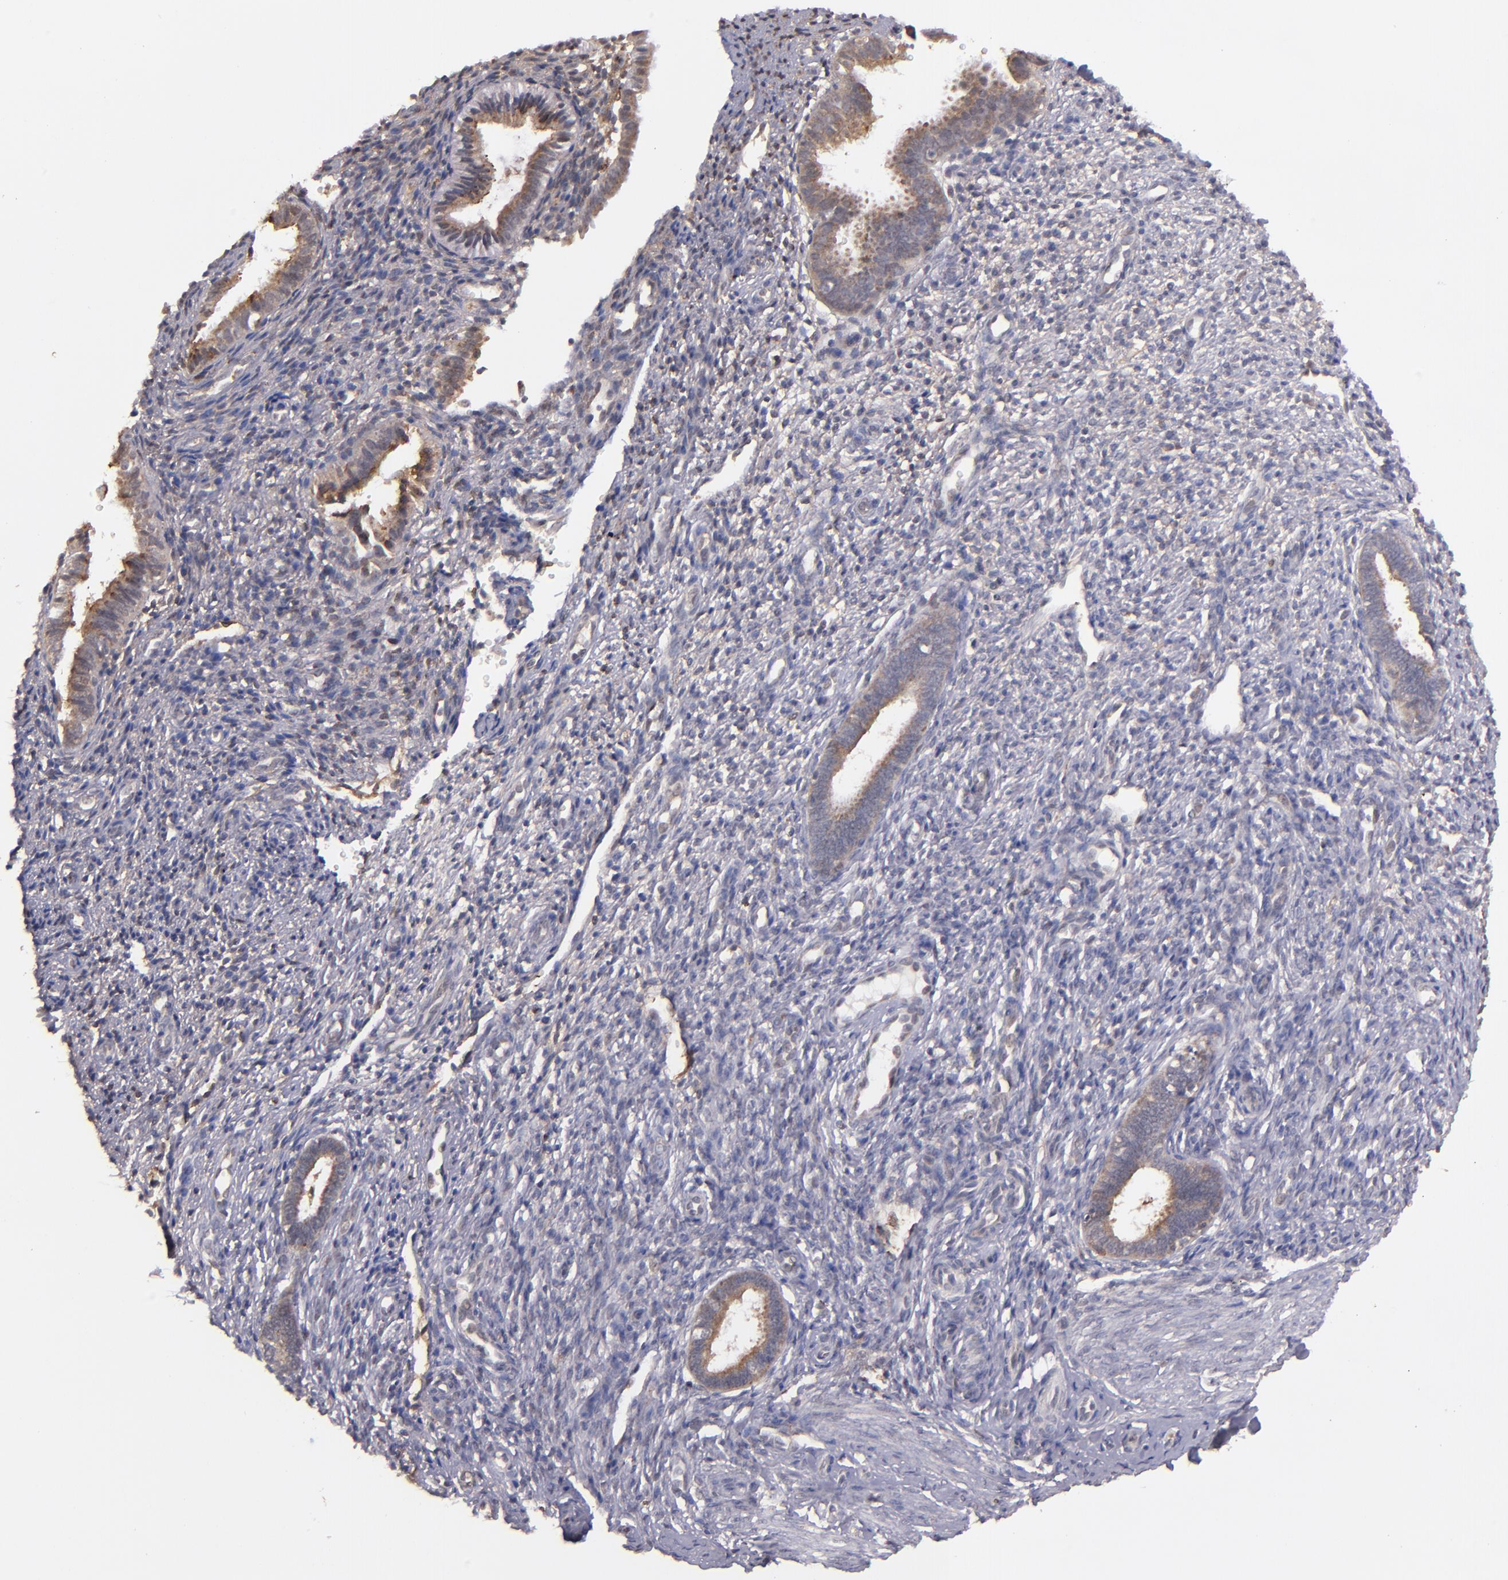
{"staining": {"intensity": "weak", "quantity": "<25%", "location": "cytoplasmic/membranous"}, "tissue": "endometrium", "cell_type": "Cells in endometrial stroma", "image_type": "normal", "snomed": [{"axis": "morphology", "description": "Normal tissue, NOS"}, {"axis": "topography", "description": "Endometrium"}], "caption": "Endometrium stained for a protein using immunohistochemistry demonstrates no positivity cells in endometrial stroma.", "gene": "ZFYVE1", "patient": {"sex": "female", "age": 27}}